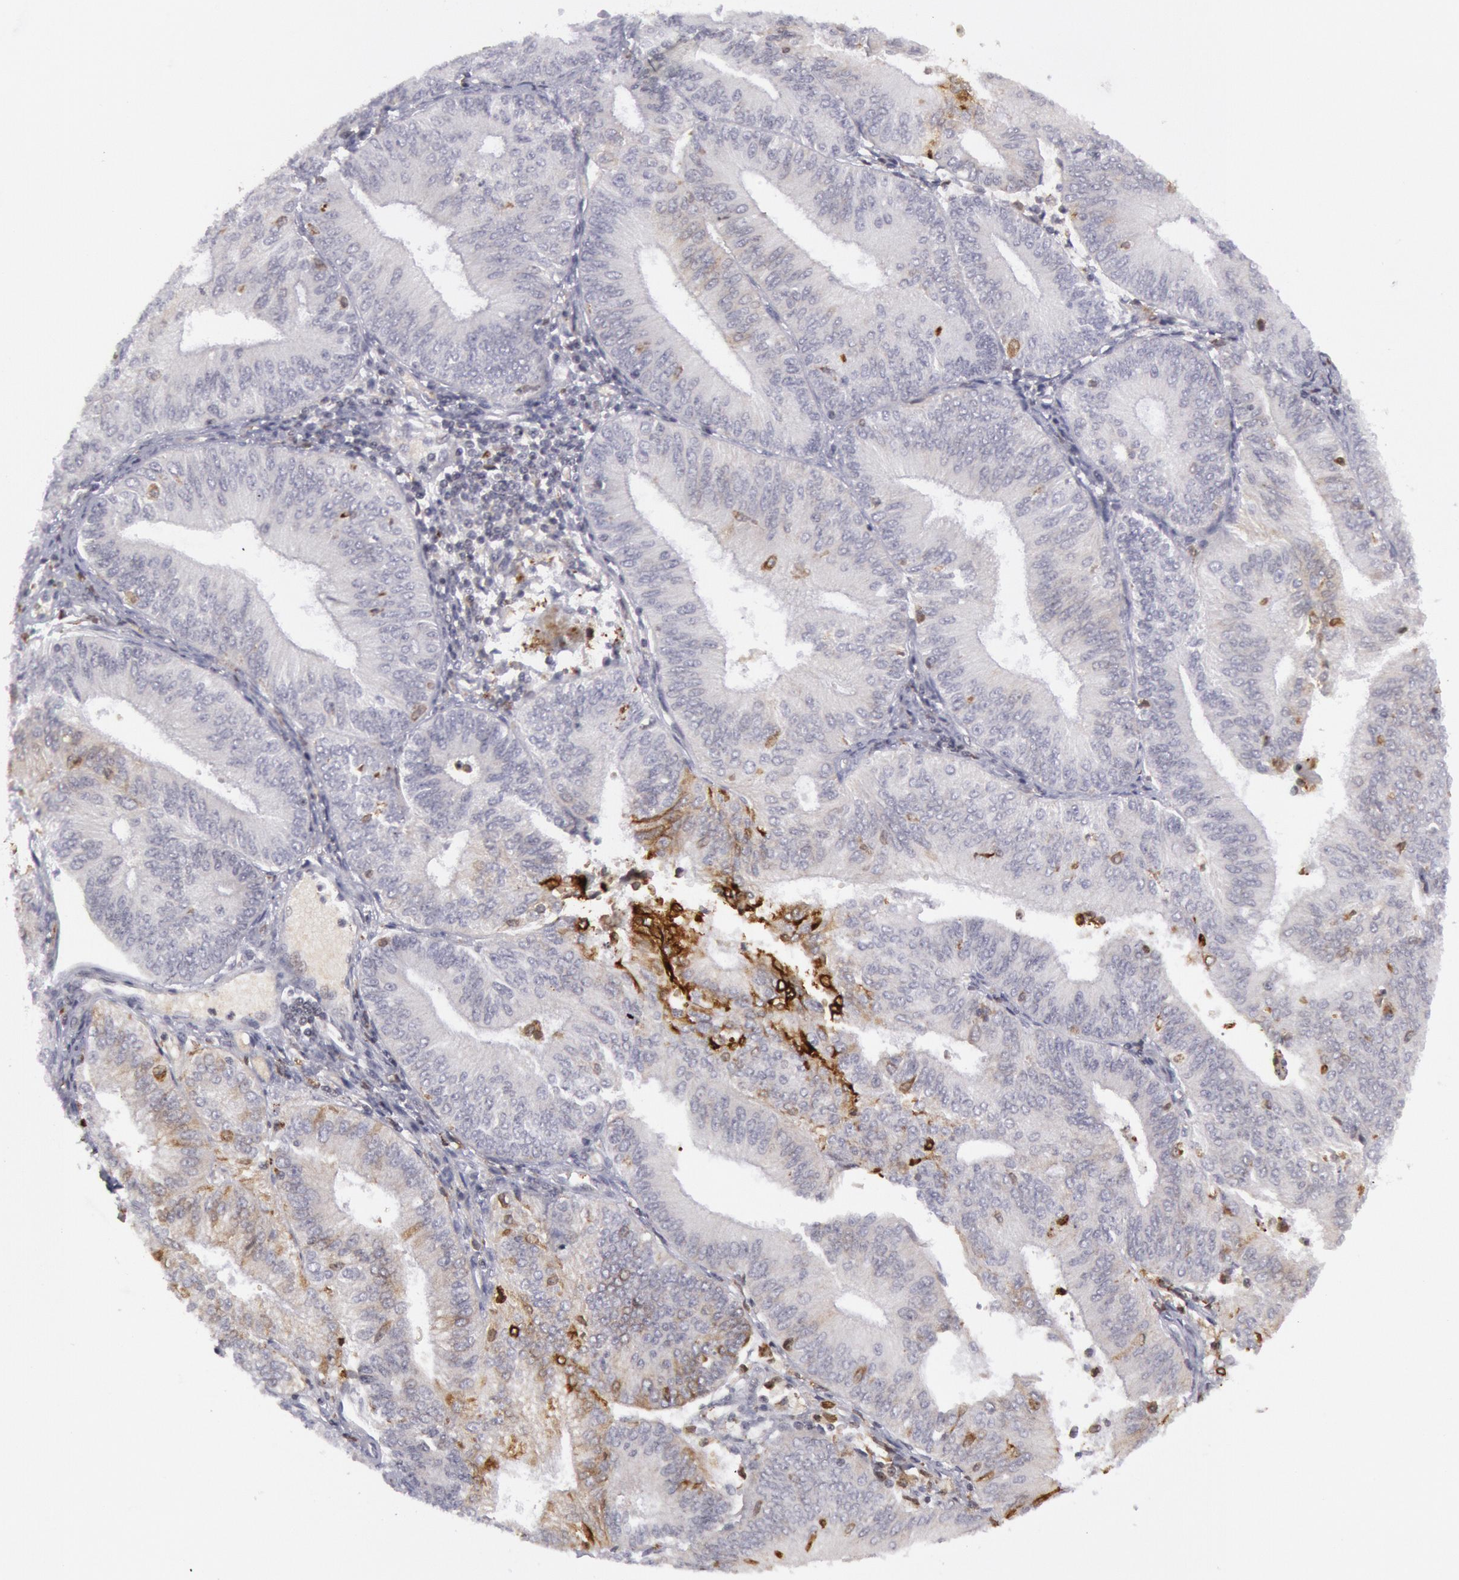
{"staining": {"intensity": "strong", "quantity": "<25%", "location": "cytoplasmic/membranous"}, "tissue": "endometrial cancer", "cell_type": "Tumor cells", "image_type": "cancer", "snomed": [{"axis": "morphology", "description": "Adenocarcinoma, NOS"}, {"axis": "topography", "description": "Endometrium"}], "caption": "IHC of human adenocarcinoma (endometrial) shows medium levels of strong cytoplasmic/membranous expression in about <25% of tumor cells.", "gene": "PTGS2", "patient": {"sex": "female", "age": 55}}